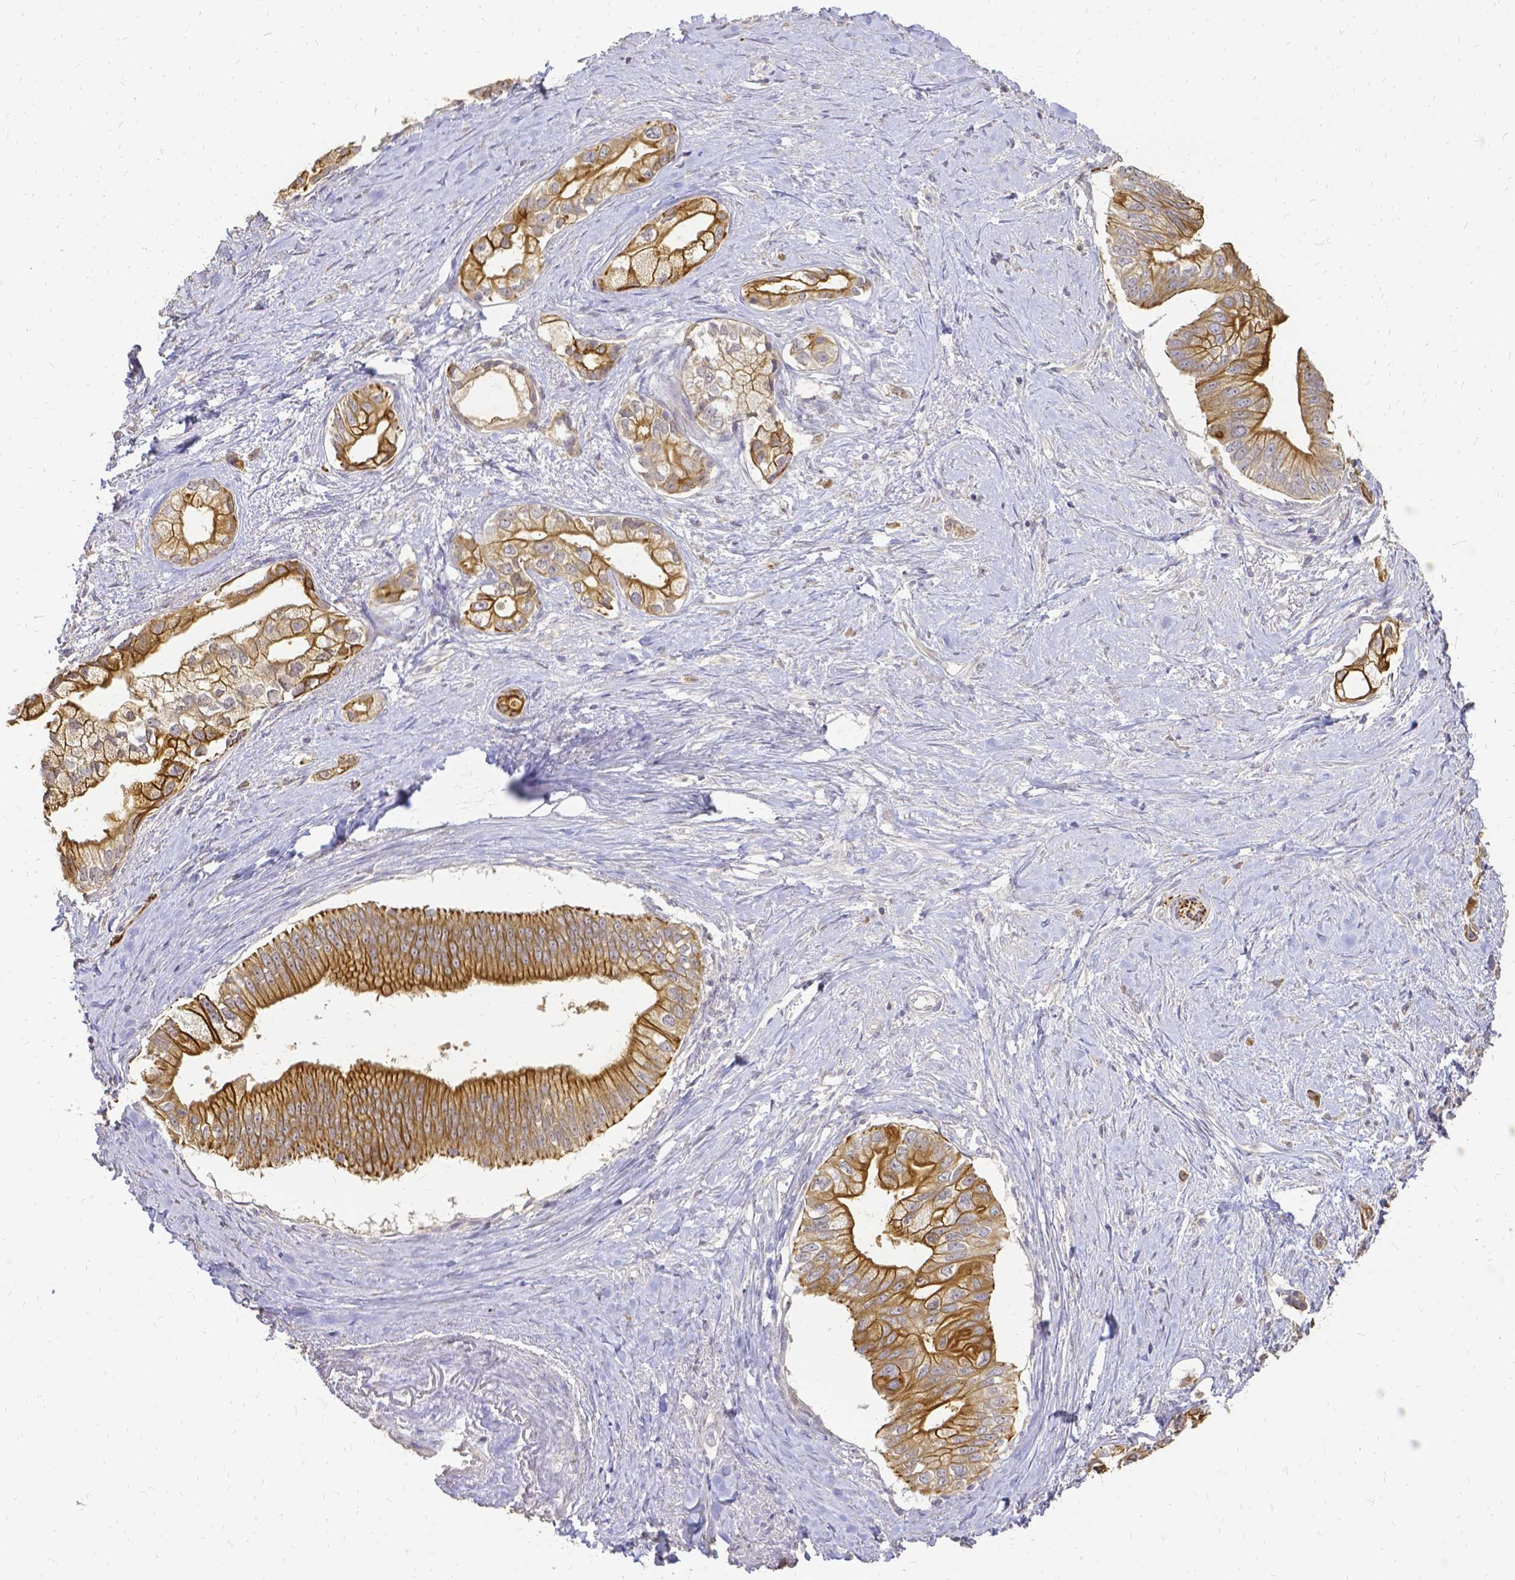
{"staining": {"intensity": "moderate", "quantity": ">75%", "location": "cytoplasmic/membranous"}, "tissue": "pancreatic cancer", "cell_type": "Tumor cells", "image_type": "cancer", "snomed": [{"axis": "morphology", "description": "Adenocarcinoma, NOS"}, {"axis": "topography", "description": "Pancreas"}], "caption": "A histopathology image showing moderate cytoplasmic/membranous staining in about >75% of tumor cells in pancreatic cancer, as visualized by brown immunohistochemical staining.", "gene": "CIB1", "patient": {"sex": "male", "age": 70}}